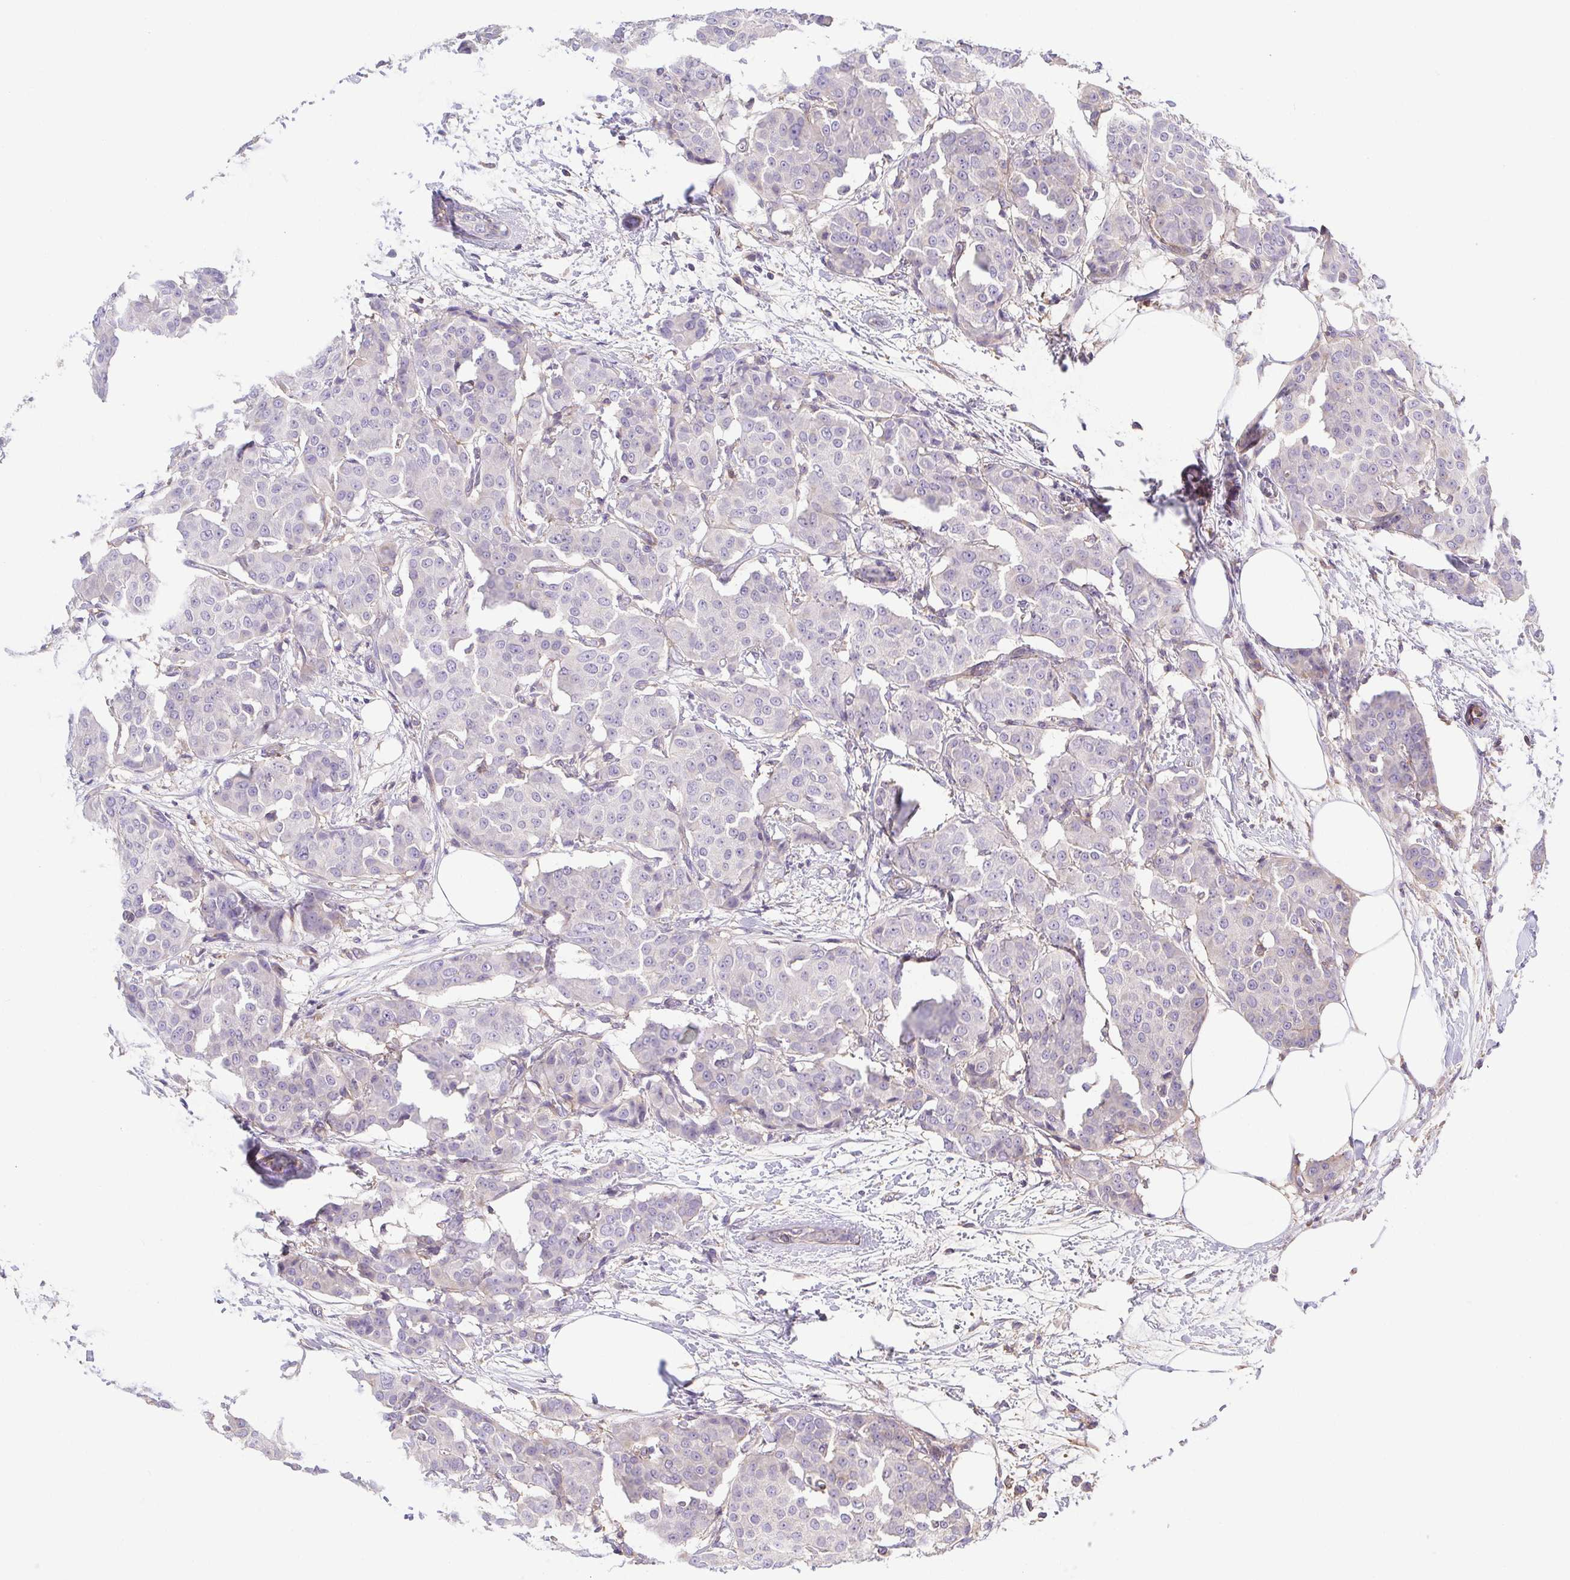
{"staining": {"intensity": "negative", "quantity": "none", "location": "none"}, "tissue": "breast cancer", "cell_type": "Tumor cells", "image_type": "cancer", "snomed": [{"axis": "morphology", "description": "Duct carcinoma"}, {"axis": "topography", "description": "Breast"}], "caption": "Protein analysis of breast invasive ductal carcinoma reveals no significant positivity in tumor cells.", "gene": "PRR14L", "patient": {"sex": "female", "age": 91}}